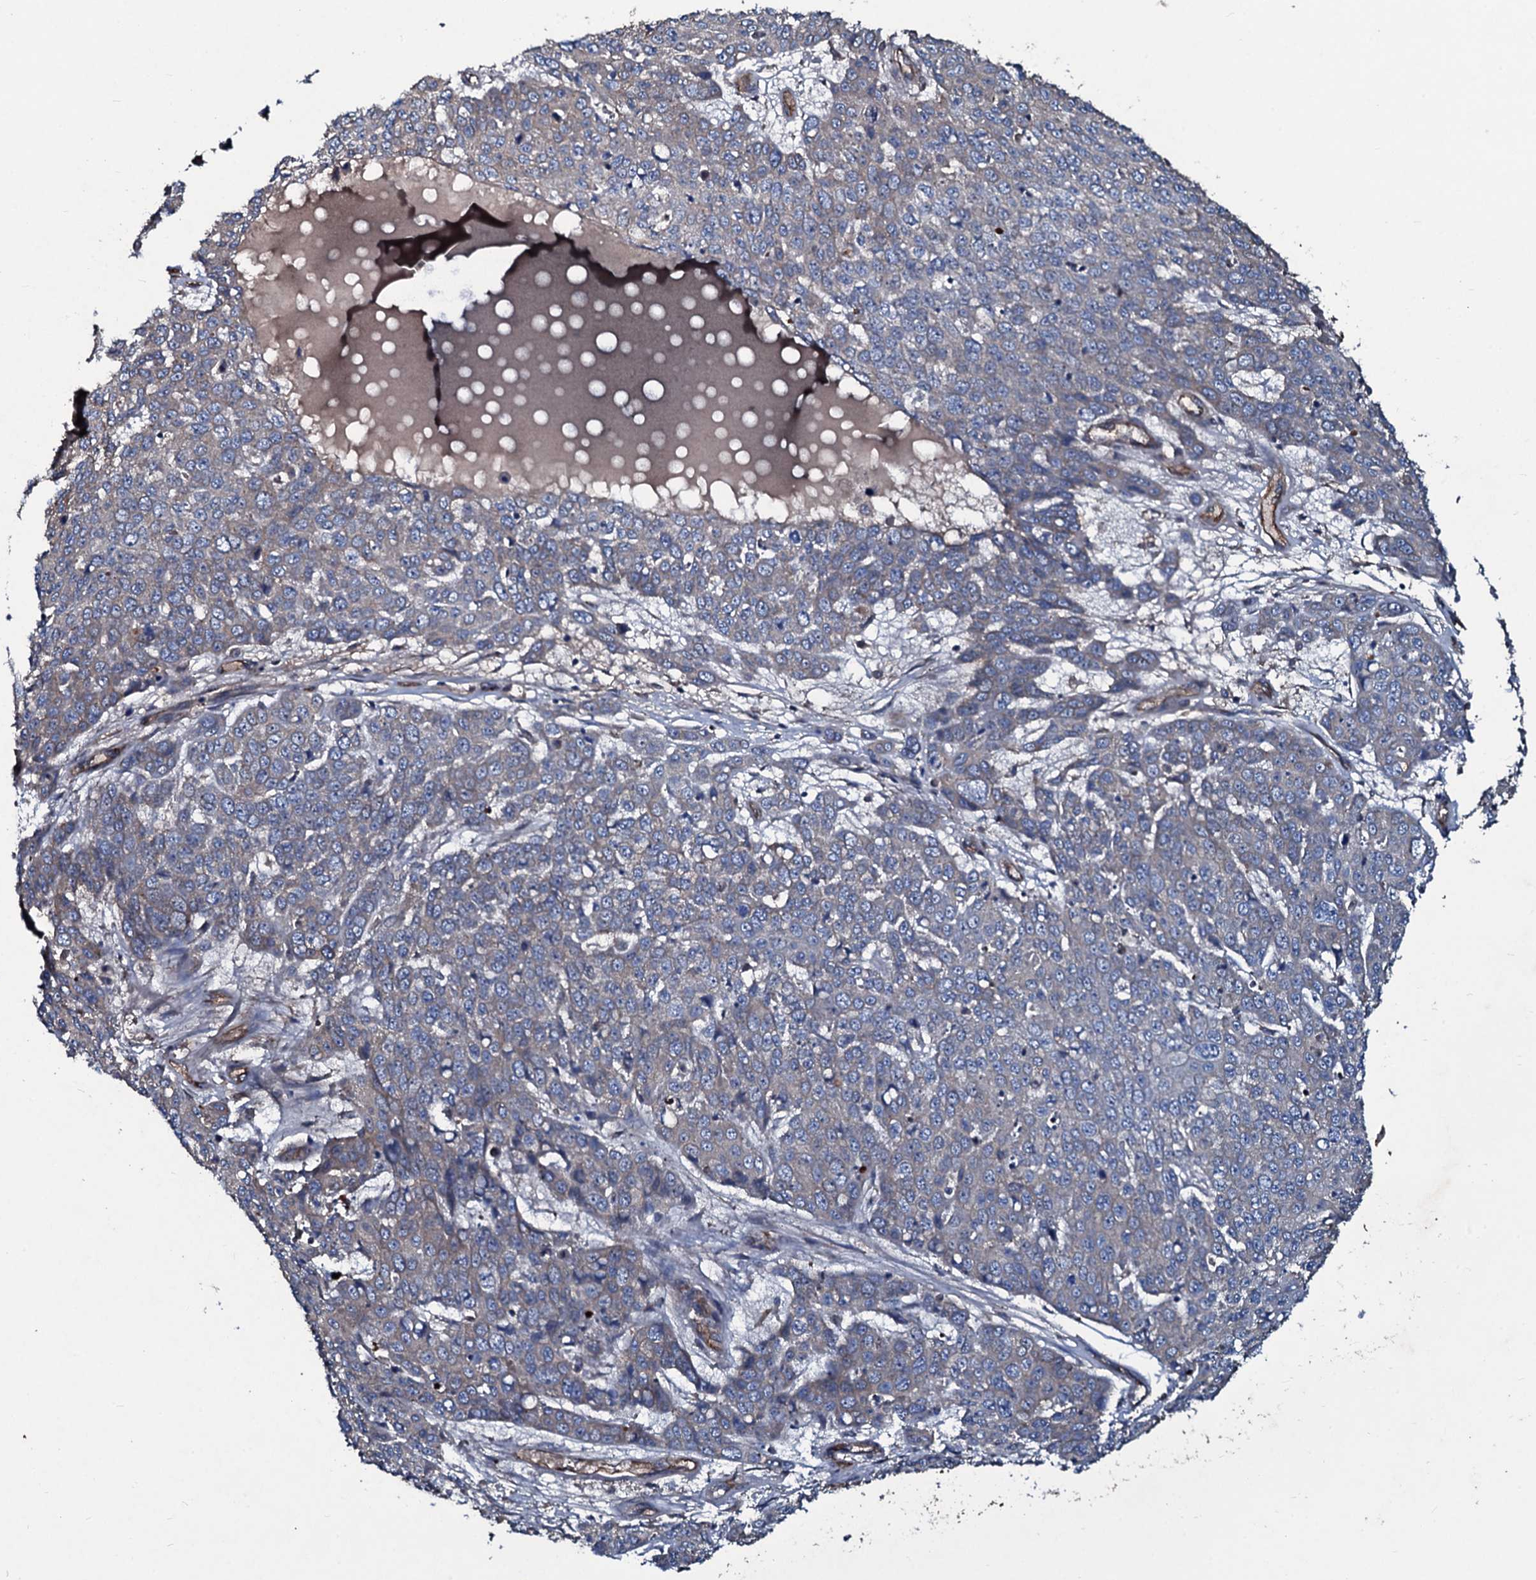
{"staining": {"intensity": "negative", "quantity": "none", "location": "none"}, "tissue": "skin cancer", "cell_type": "Tumor cells", "image_type": "cancer", "snomed": [{"axis": "morphology", "description": "Squamous cell carcinoma, NOS"}, {"axis": "topography", "description": "Skin"}], "caption": "This is a image of immunohistochemistry staining of skin squamous cell carcinoma, which shows no positivity in tumor cells. (DAB (3,3'-diaminobenzidine) immunohistochemistry with hematoxylin counter stain).", "gene": "DMAC2", "patient": {"sex": "male", "age": 71}}